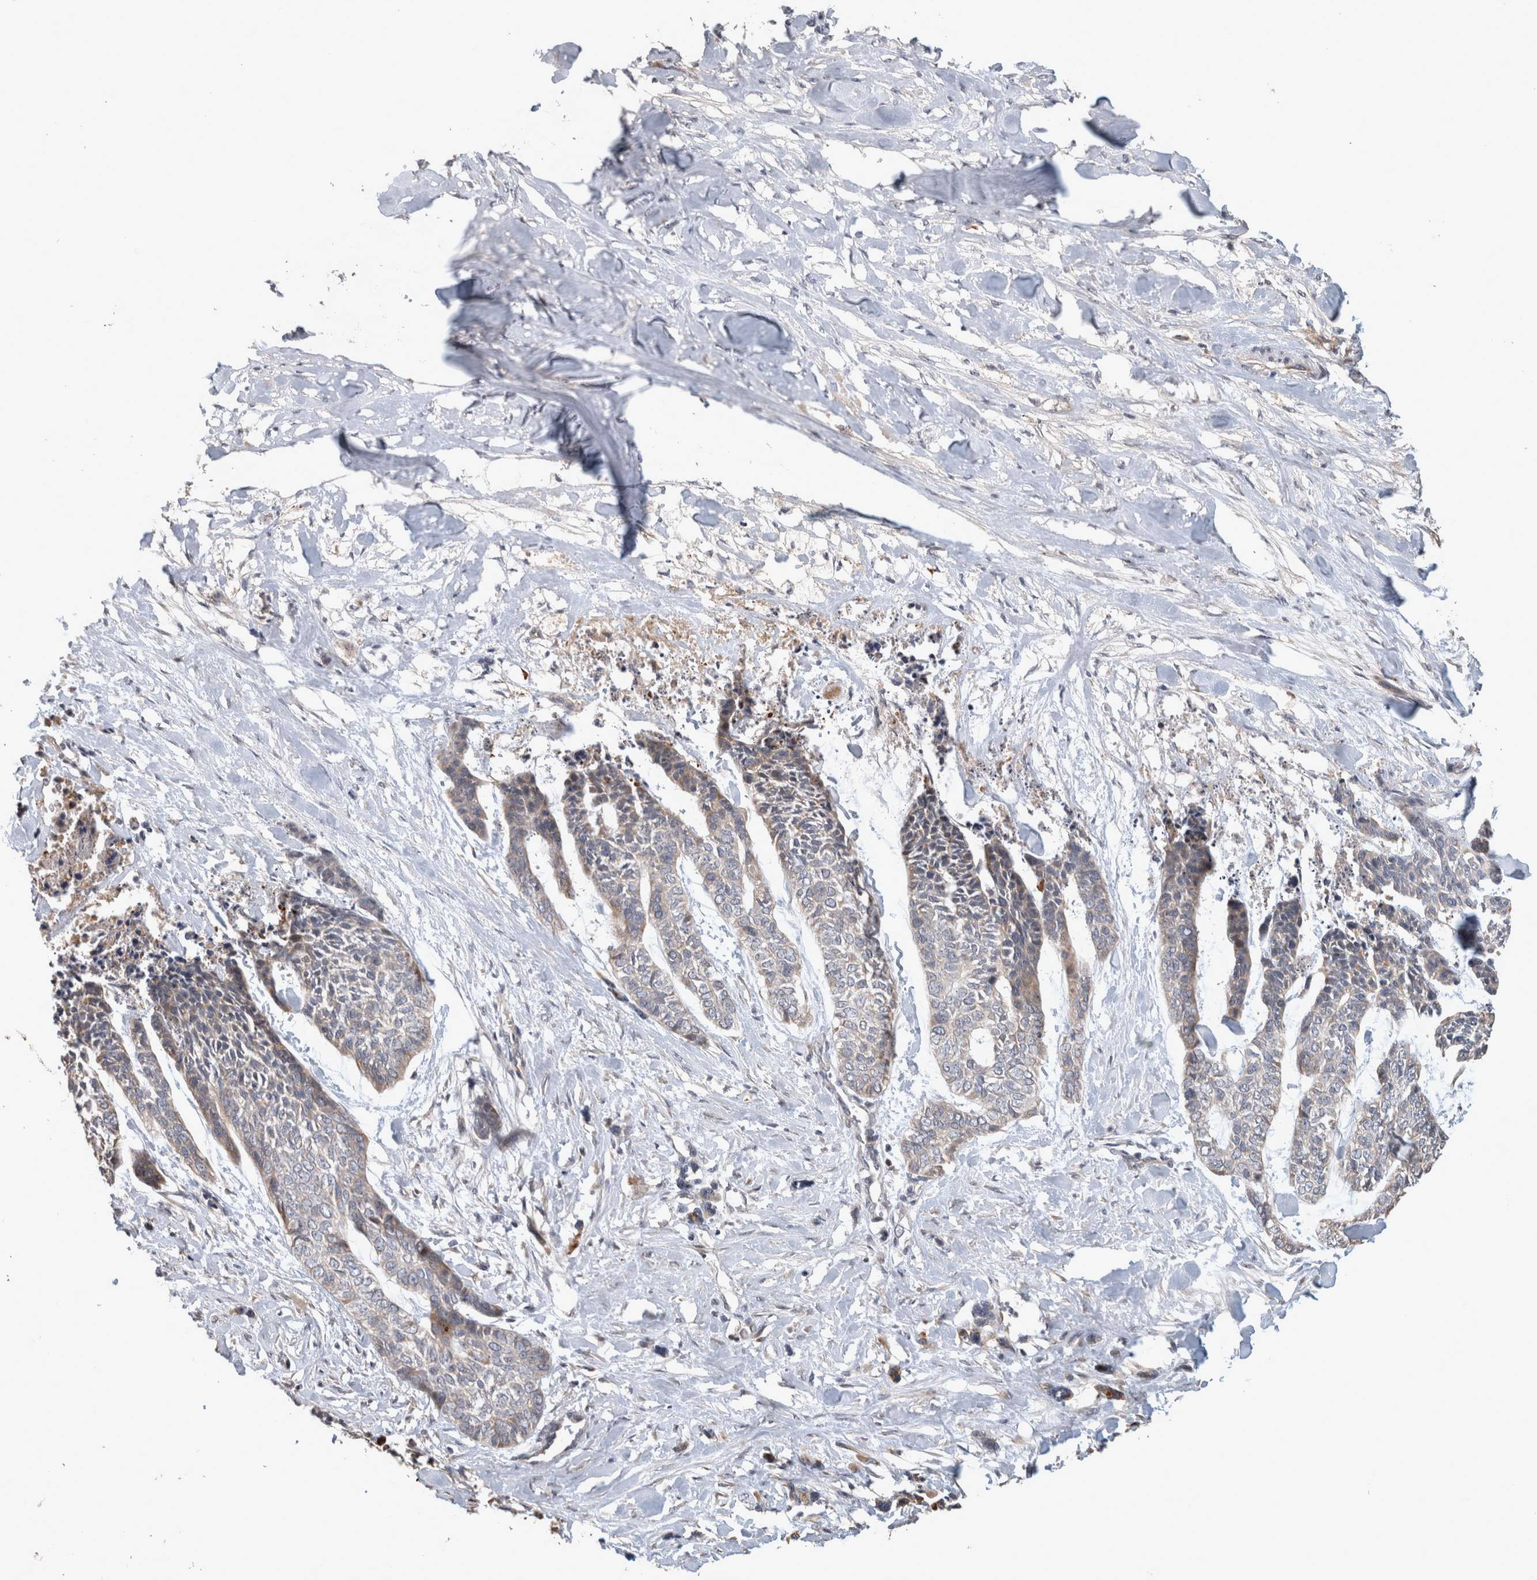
{"staining": {"intensity": "weak", "quantity": "<25%", "location": "cytoplasmic/membranous"}, "tissue": "skin cancer", "cell_type": "Tumor cells", "image_type": "cancer", "snomed": [{"axis": "morphology", "description": "Basal cell carcinoma"}, {"axis": "topography", "description": "Skin"}], "caption": "Protein analysis of skin cancer (basal cell carcinoma) demonstrates no significant positivity in tumor cells.", "gene": "SERAC1", "patient": {"sex": "female", "age": 64}}